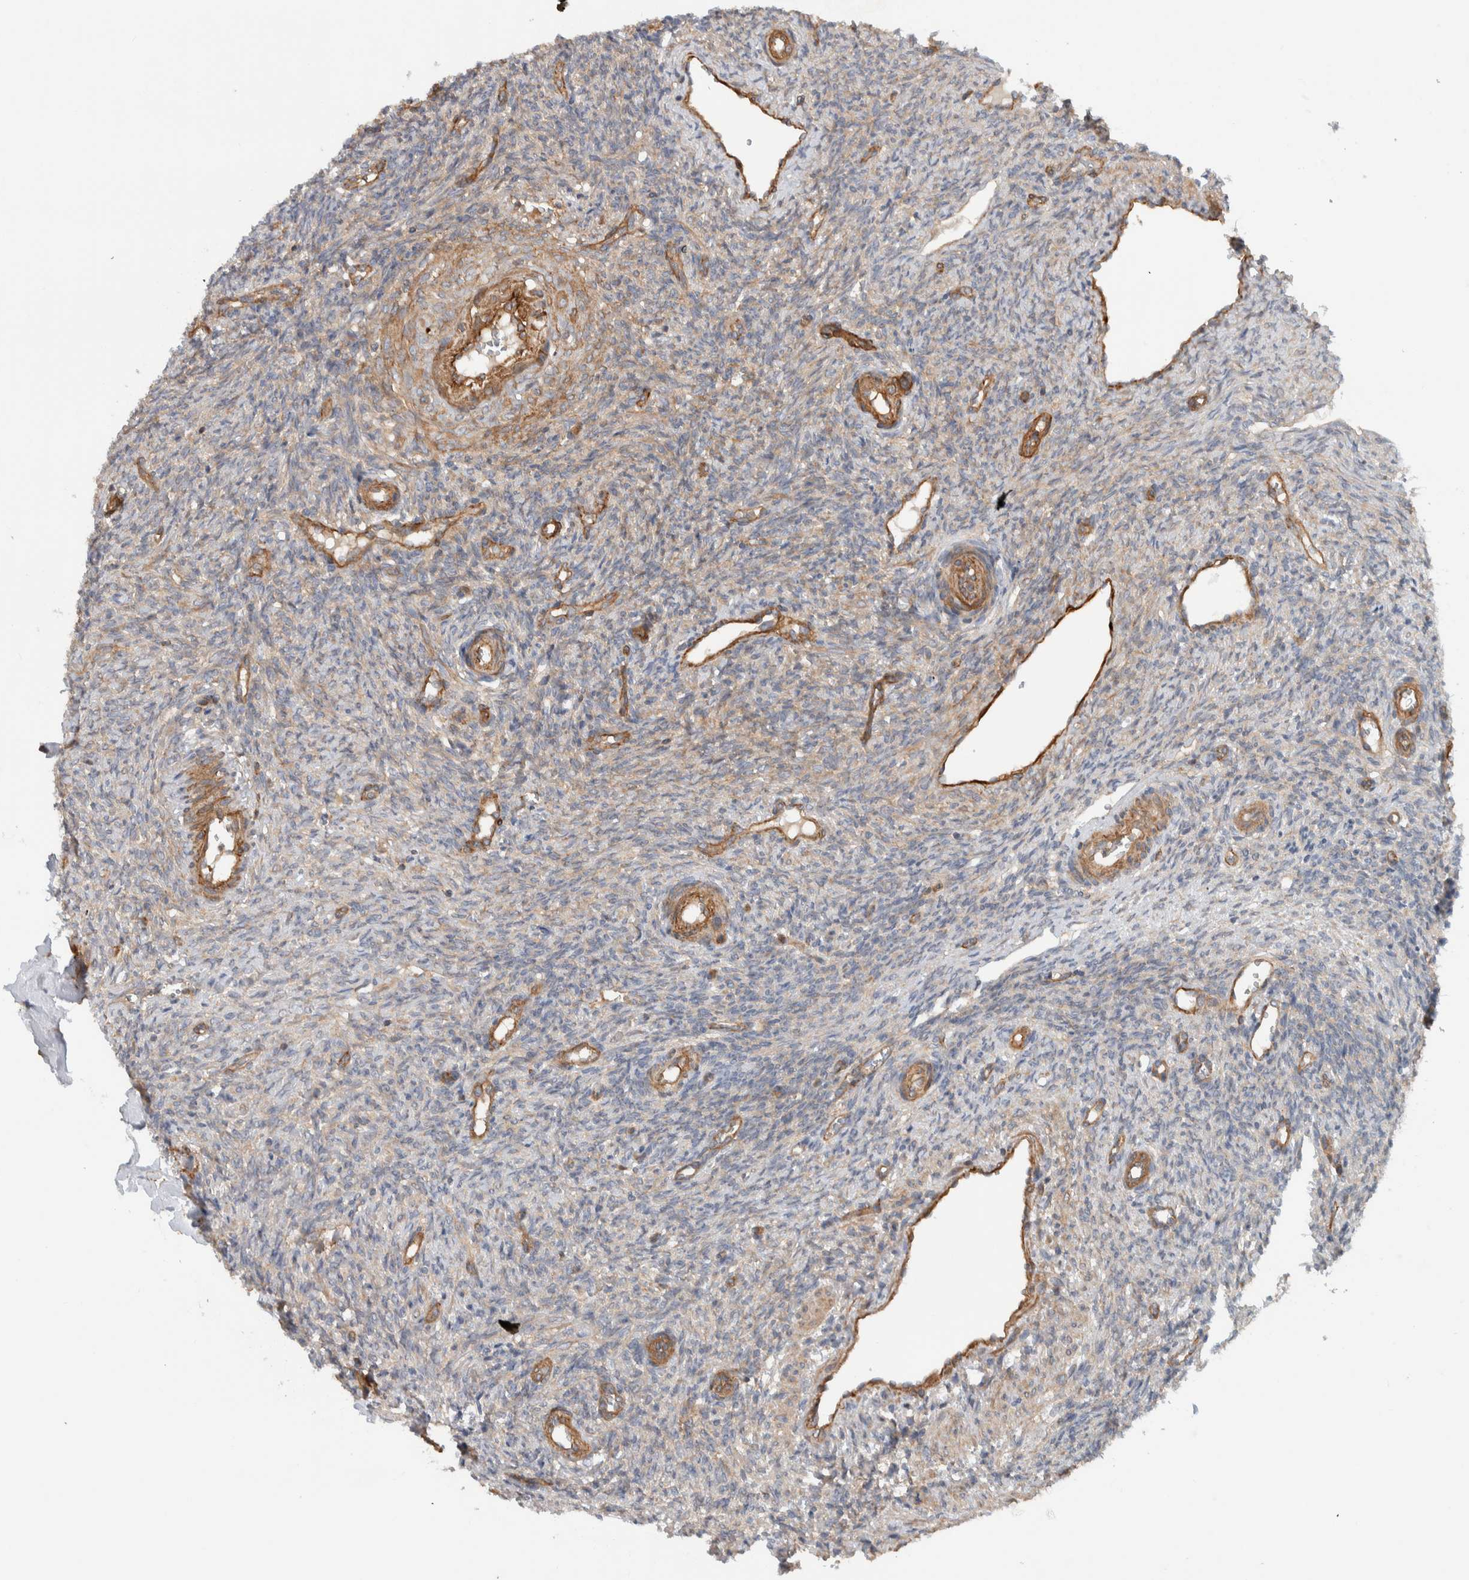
{"staining": {"intensity": "moderate", "quantity": ">75%", "location": "cytoplasmic/membranous"}, "tissue": "ovary", "cell_type": "Follicle cells", "image_type": "normal", "snomed": [{"axis": "morphology", "description": "Normal tissue, NOS"}, {"axis": "topography", "description": "Ovary"}], "caption": "A medium amount of moderate cytoplasmic/membranous positivity is seen in about >75% of follicle cells in benign ovary.", "gene": "MPRIP", "patient": {"sex": "female", "age": 41}}